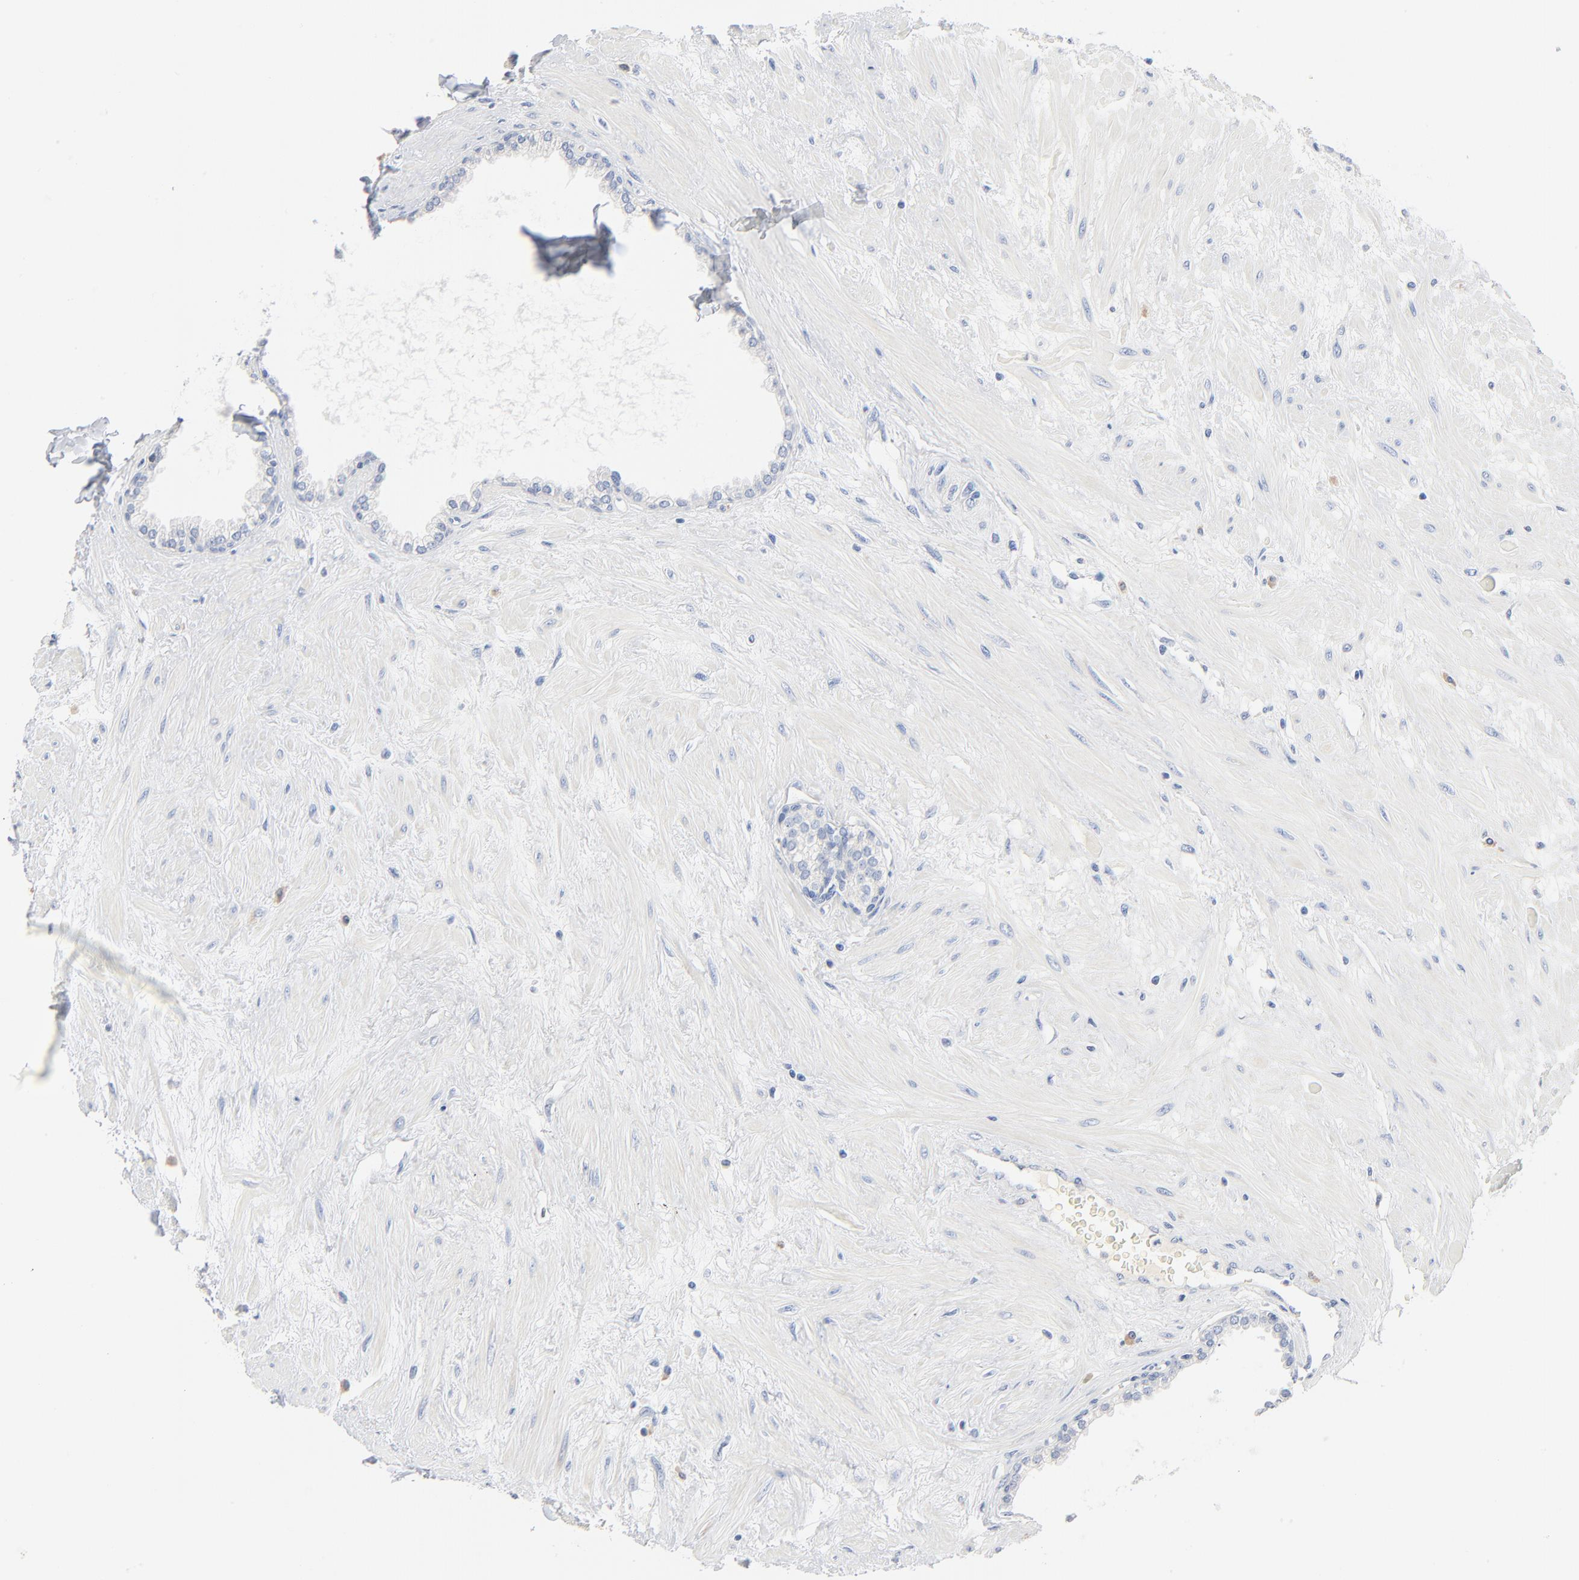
{"staining": {"intensity": "negative", "quantity": "none", "location": "none"}, "tissue": "prostate", "cell_type": "Glandular cells", "image_type": "normal", "snomed": [{"axis": "morphology", "description": "Normal tissue, NOS"}, {"axis": "topography", "description": "Prostate"}], "caption": "High power microscopy histopathology image of an IHC micrograph of normal prostate, revealing no significant positivity in glandular cells. (DAB (3,3'-diaminobenzidine) immunohistochemistry, high magnification).", "gene": "GZMB", "patient": {"sex": "male", "age": 64}}